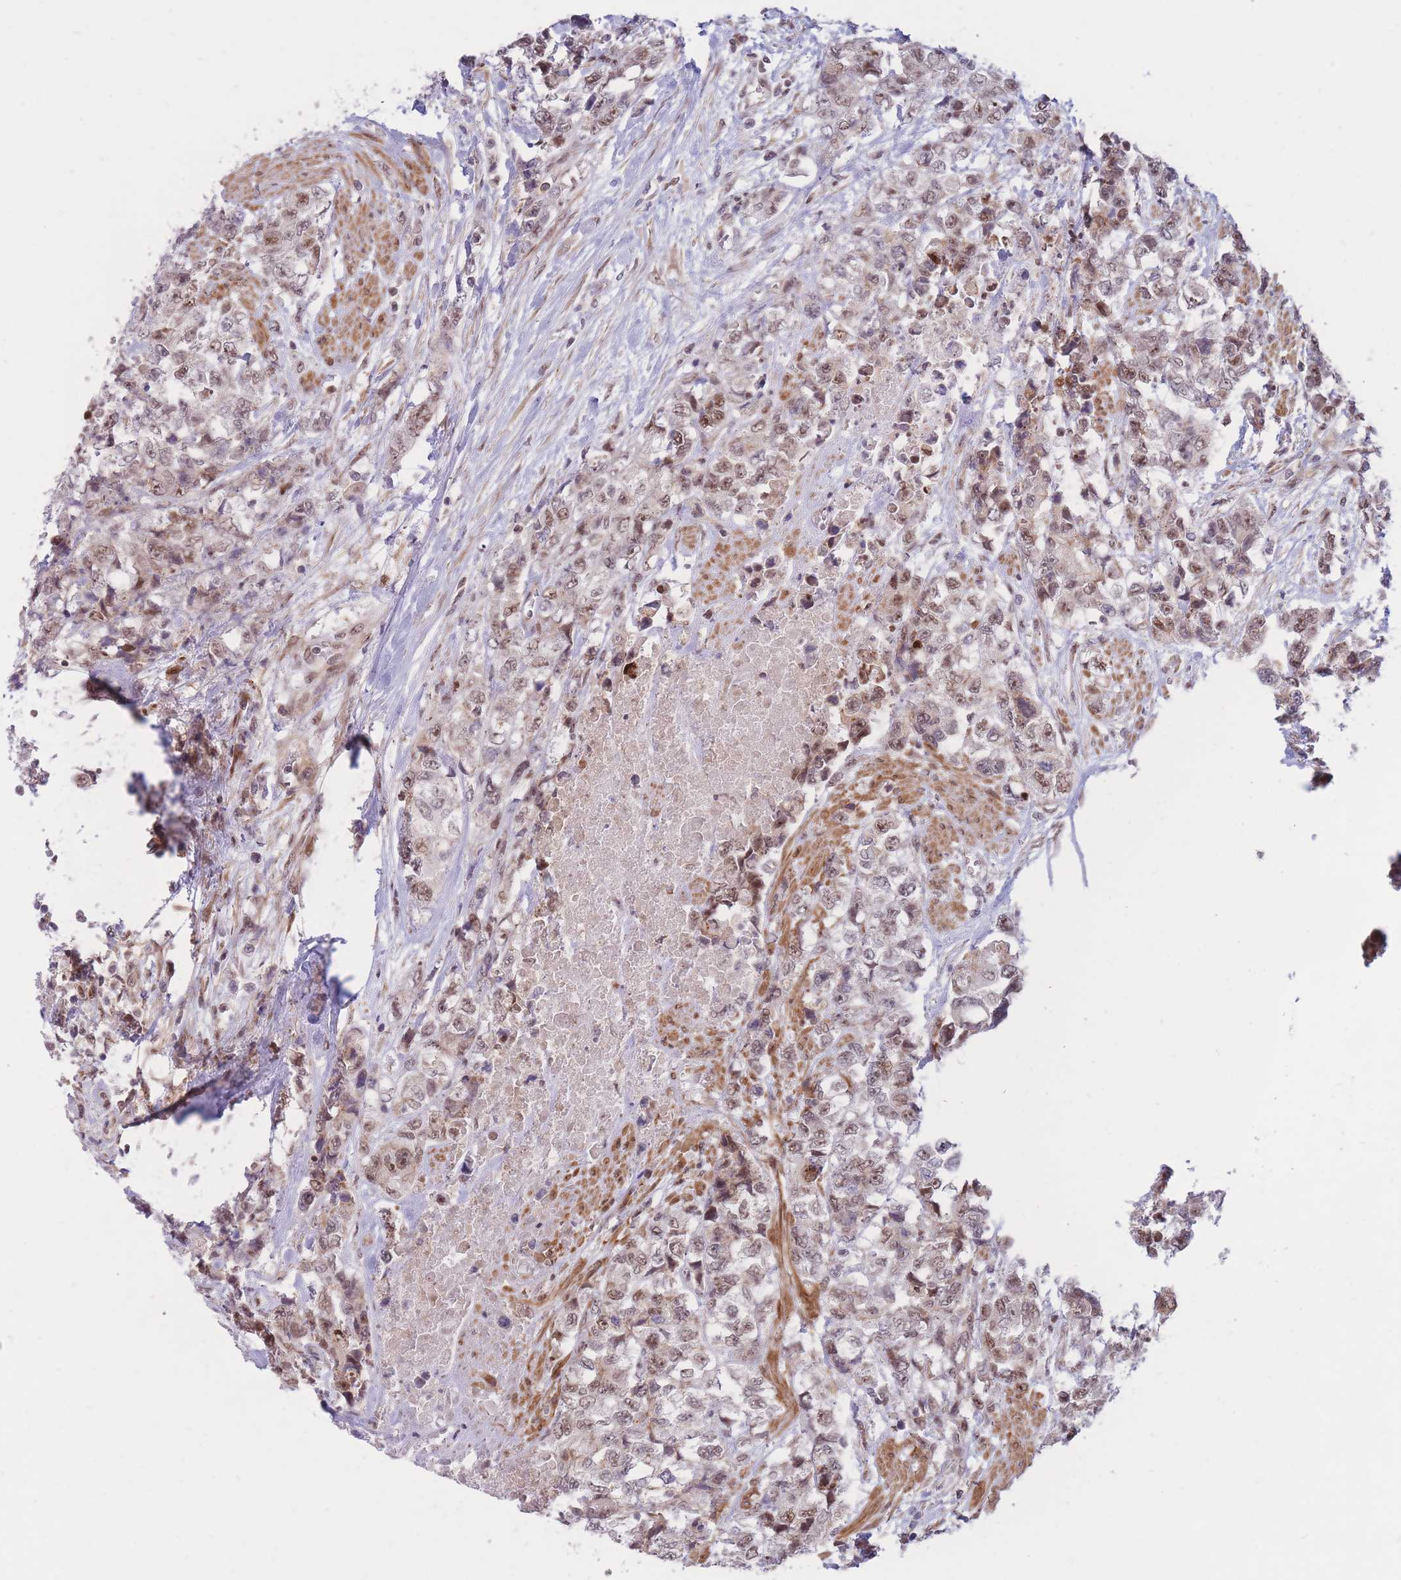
{"staining": {"intensity": "moderate", "quantity": ">75%", "location": "nuclear"}, "tissue": "urothelial cancer", "cell_type": "Tumor cells", "image_type": "cancer", "snomed": [{"axis": "morphology", "description": "Urothelial carcinoma, High grade"}, {"axis": "topography", "description": "Urinary bladder"}], "caption": "Protein expression analysis of urothelial cancer displays moderate nuclear staining in about >75% of tumor cells.", "gene": "ERICH6B", "patient": {"sex": "female", "age": 78}}